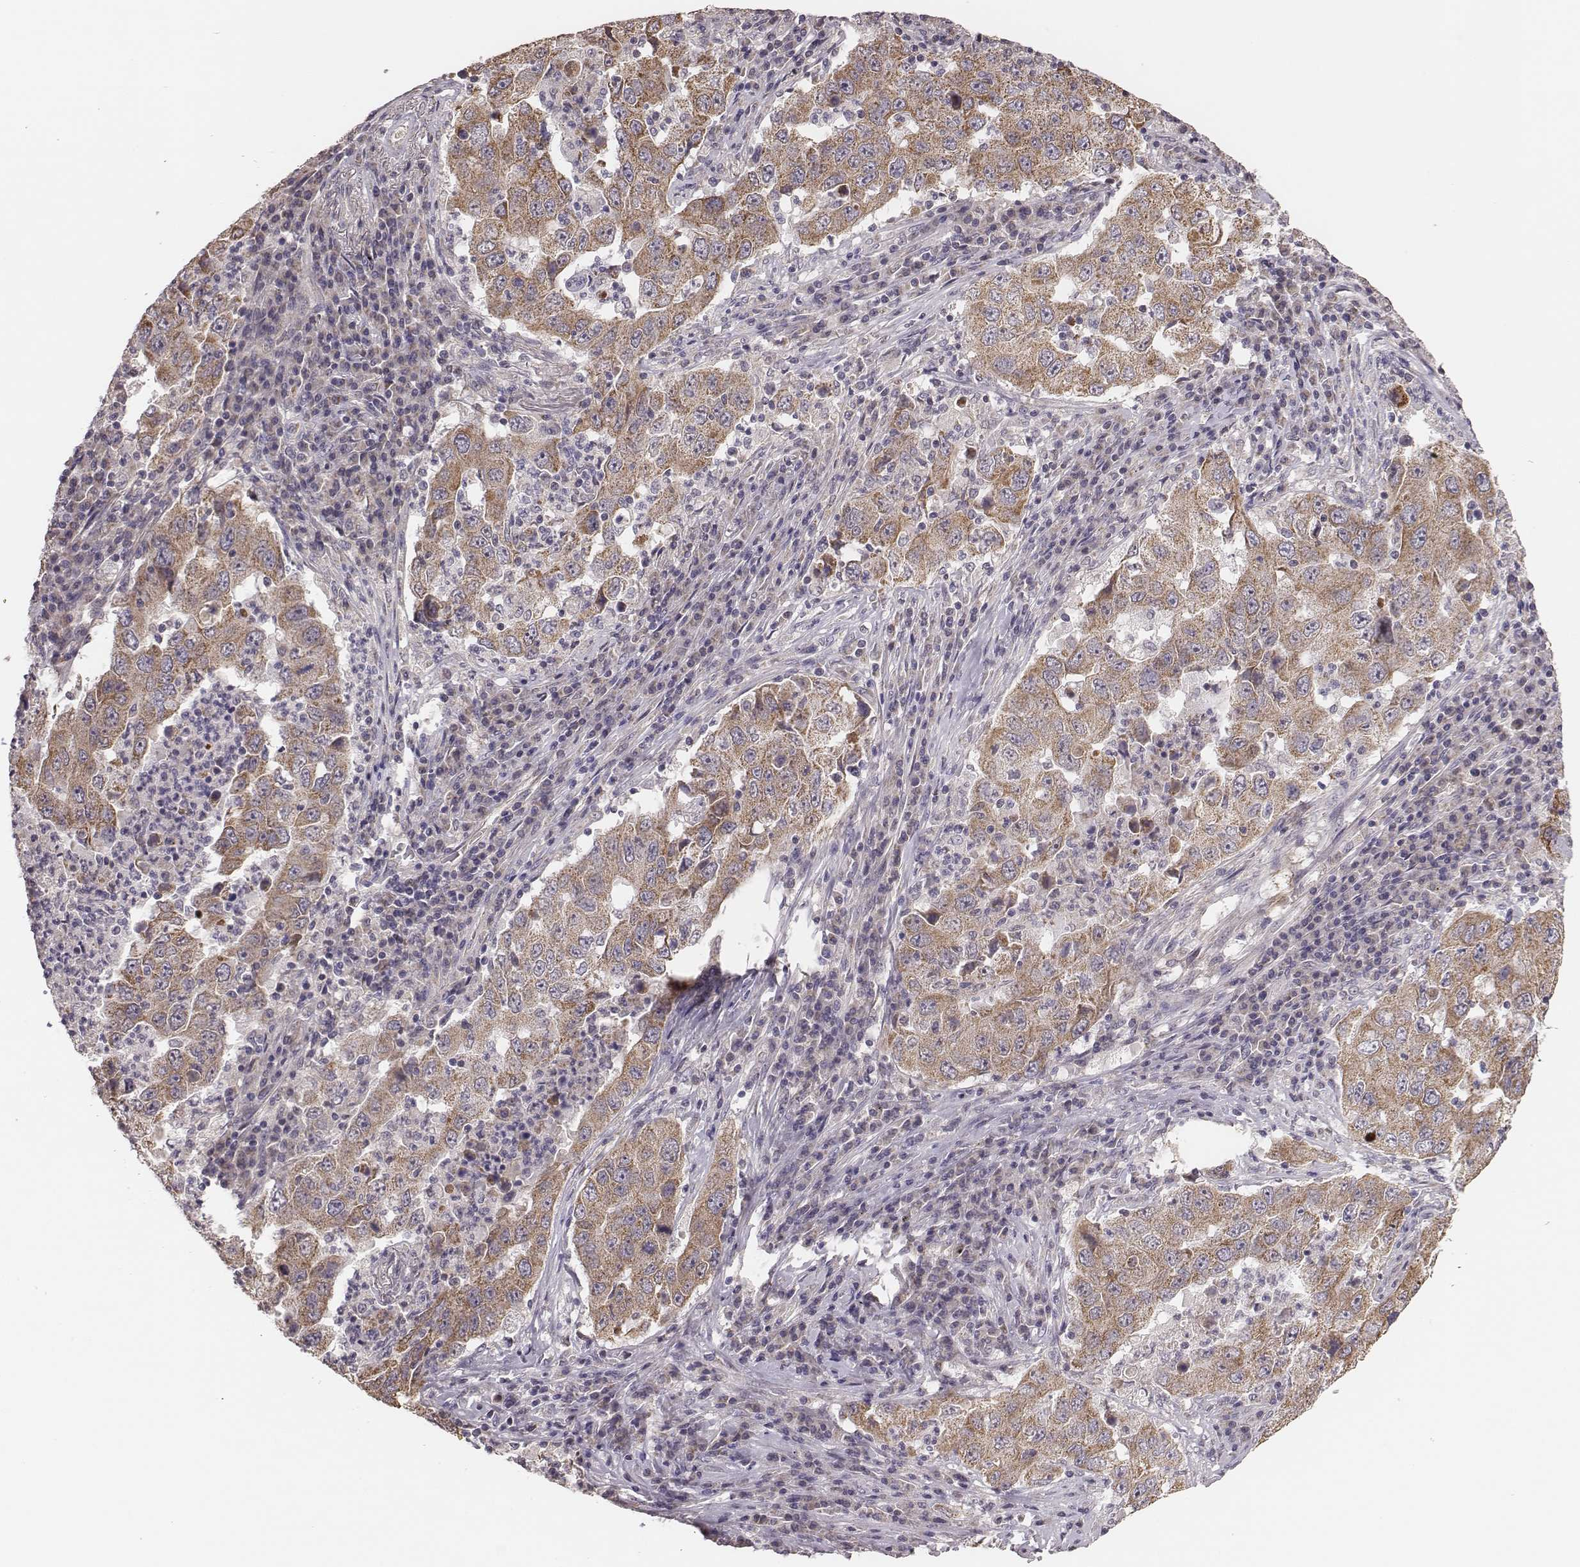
{"staining": {"intensity": "weak", "quantity": ">75%", "location": "cytoplasmic/membranous"}, "tissue": "lung cancer", "cell_type": "Tumor cells", "image_type": "cancer", "snomed": [{"axis": "morphology", "description": "Adenocarcinoma, NOS"}, {"axis": "topography", "description": "Lung"}], "caption": "Immunohistochemical staining of human lung cancer (adenocarcinoma) shows low levels of weak cytoplasmic/membranous protein expression in approximately >75% of tumor cells.", "gene": "HAVCR1", "patient": {"sex": "male", "age": 73}}